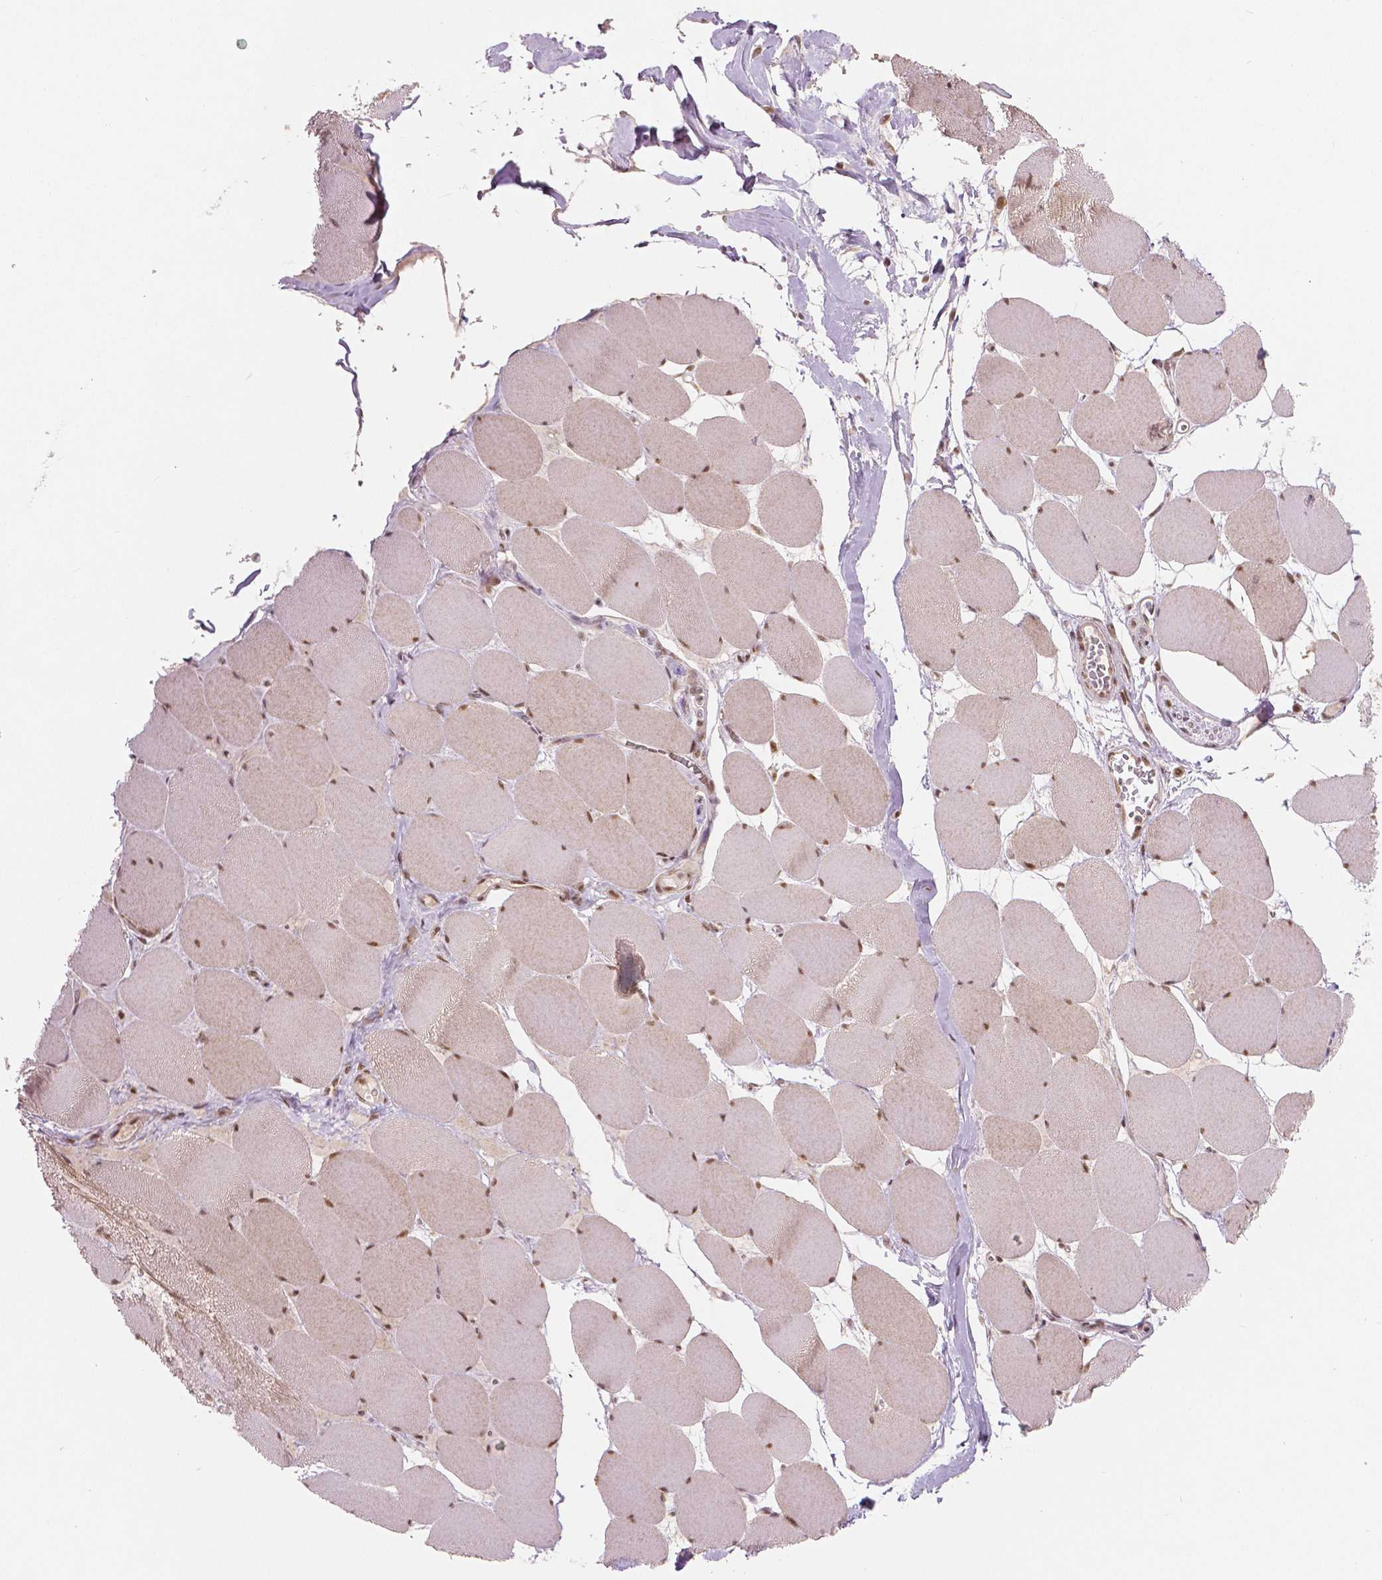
{"staining": {"intensity": "moderate", "quantity": ">75%", "location": "cytoplasmic/membranous,nuclear"}, "tissue": "skeletal muscle", "cell_type": "Myocytes", "image_type": "normal", "snomed": [{"axis": "morphology", "description": "Normal tissue, NOS"}, {"axis": "topography", "description": "Skeletal muscle"}], "caption": "IHC histopathology image of normal skeletal muscle: skeletal muscle stained using IHC displays medium levels of moderate protein expression localized specifically in the cytoplasmic/membranous,nuclear of myocytes, appearing as a cytoplasmic/membranous,nuclear brown color.", "gene": "NSD2", "patient": {"sex": "female", "age": 75}}